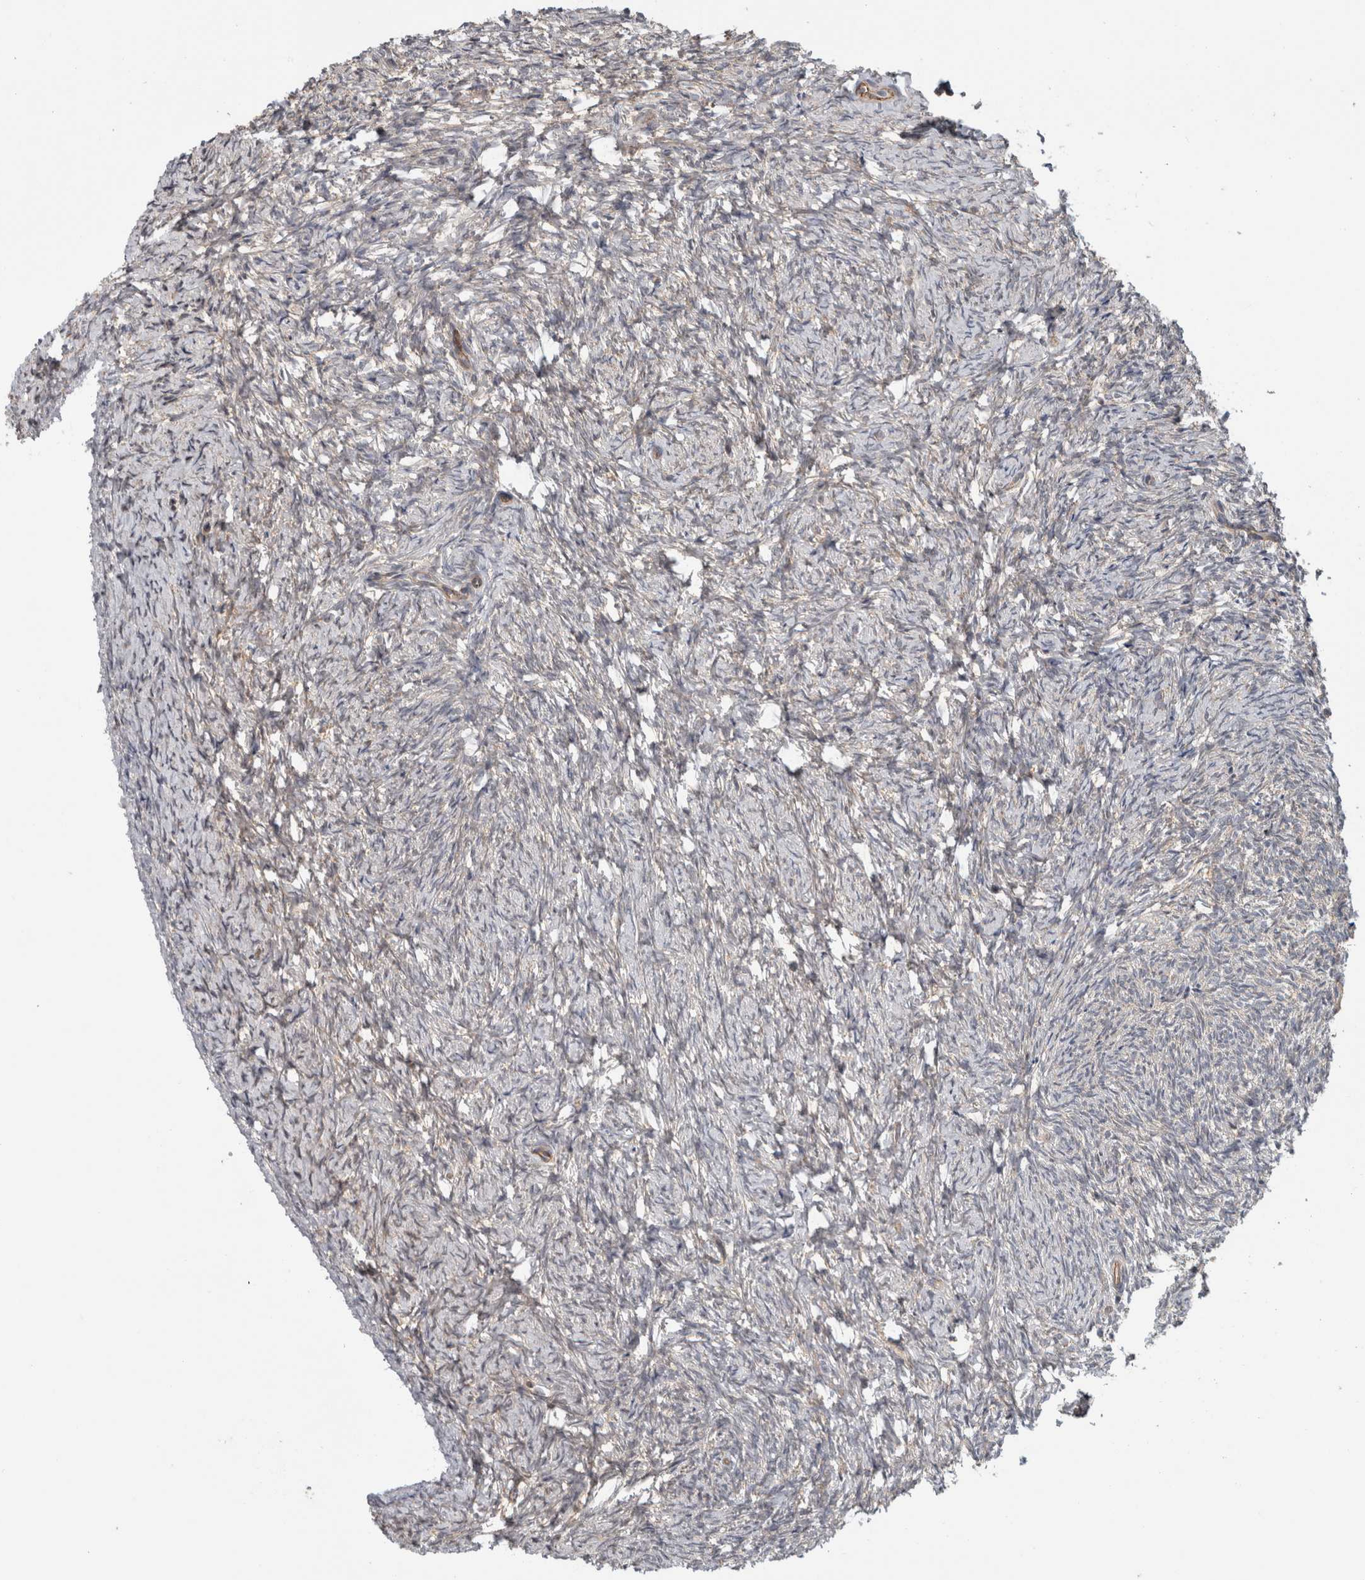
{"staining": {"intensity": "weak", "quantity": "25%-75%", "location": "cytoplasmic/membranous"}, "tissue": "ovary", "cell_type": "Ovarian stroma cells", "image_type": "normal", "snomed": [{"axis": "morphology", "description": "Normal tissue, NOS"}, {"axis": "topography", "description": "Ovary"}], "caption": "DAB (3,3'-diaminobenzidine) immunohistochemical staining of benign human ovary displays weak cytoplasmic/membranous protein expression in approximately 25%-75% of ovarian stroma cells. (brown staining indicates protein expression, while blue staining denotes nuclei).", "gene": "ADGRL3", "patient": {"sex": "female", "age": 41}}